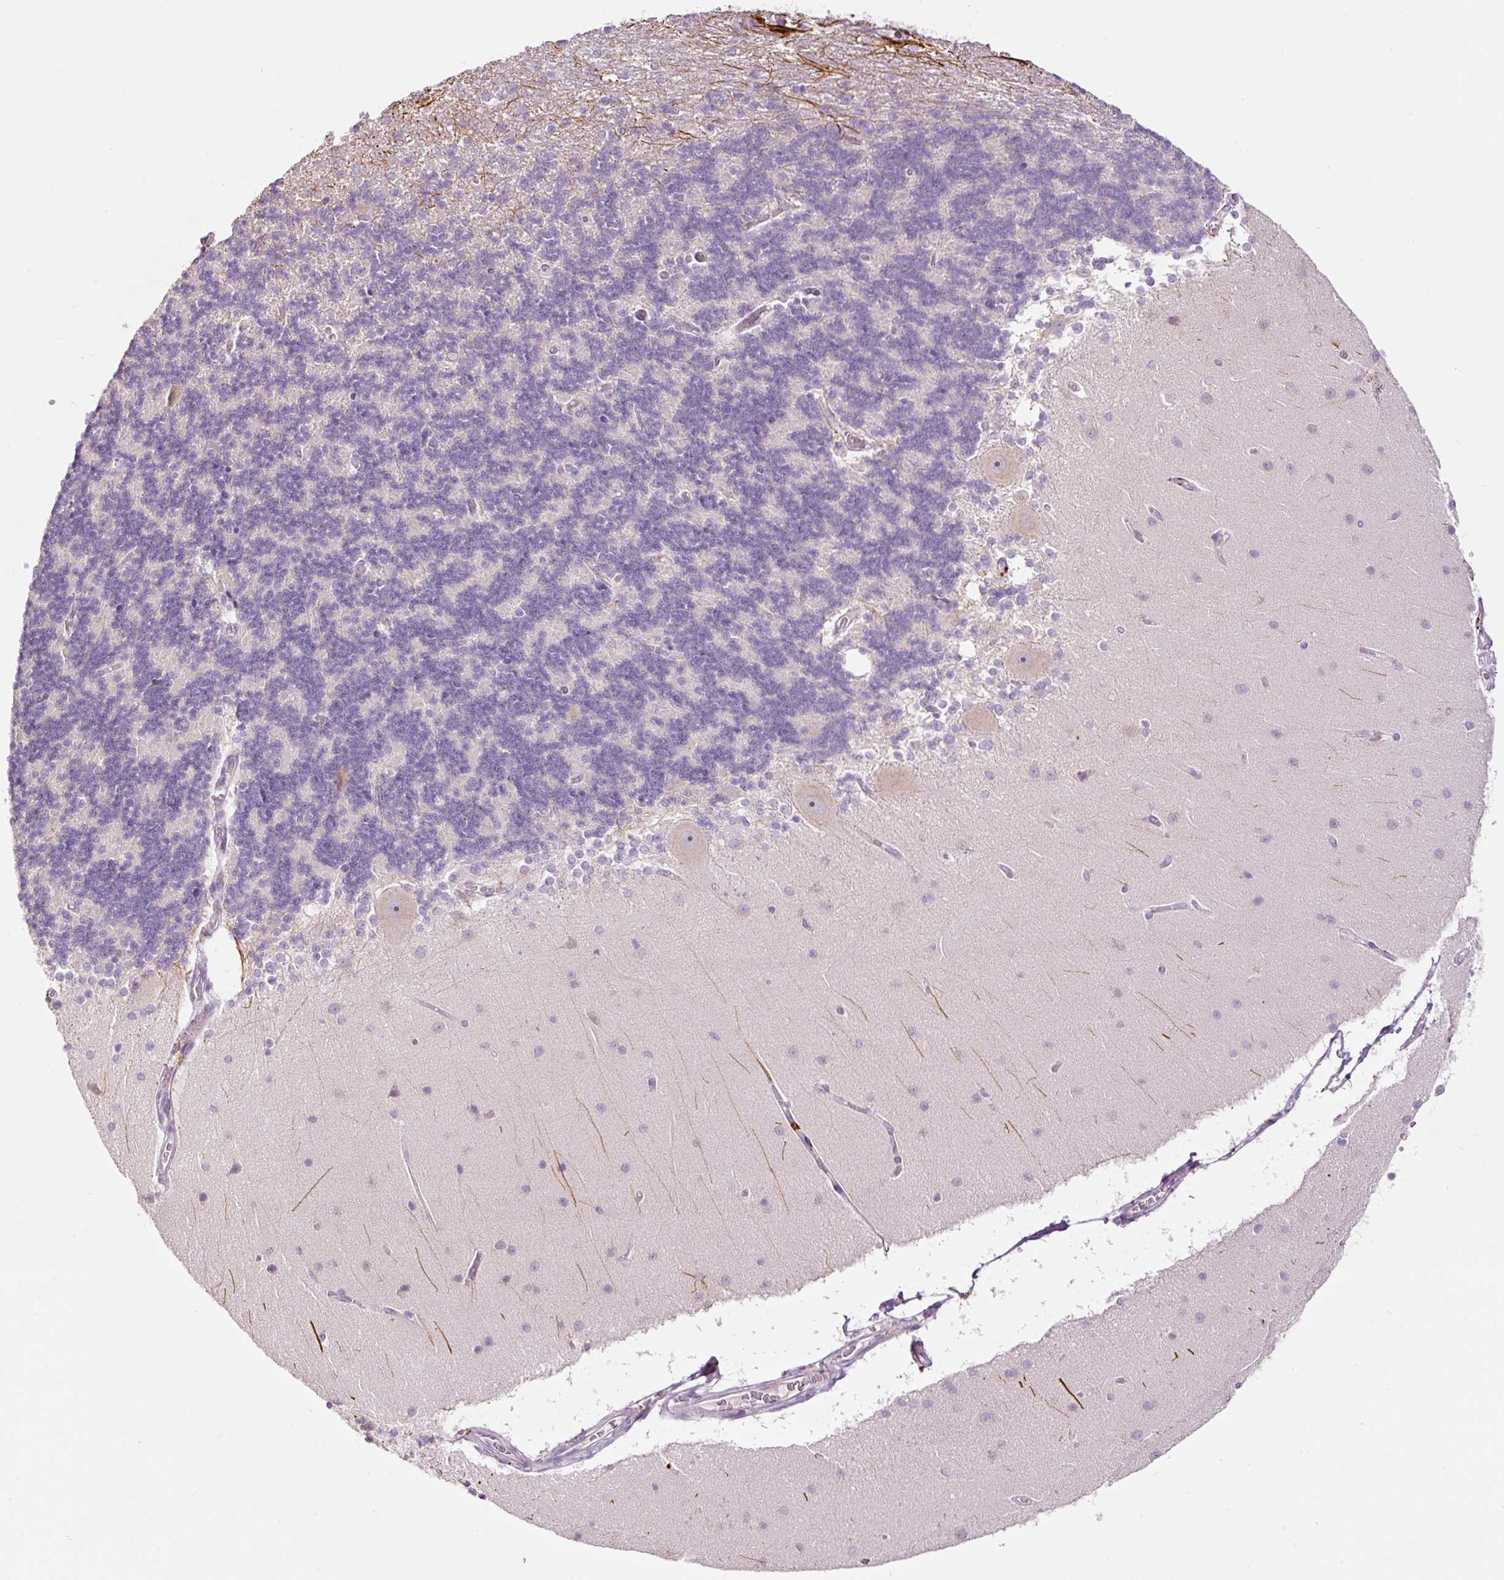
{"staining": {"intensity": "negative", "quantity": "none", "location": "none"}, "tissue": "cerebellum", "cell_type": "Cells in granular layer", "image_type": "normal", "snomed": [{"axis": "morphology", "description": "Normal tissue, NOS"}, {"axis": "topography", "description": "Cerebellum"}], "caption": "This is an IHC image of normal human cerebellum. There is no positivity in cells in granular layer.", "gene": "RSPO2", "patient": {"sex": "female", "age": 54}}